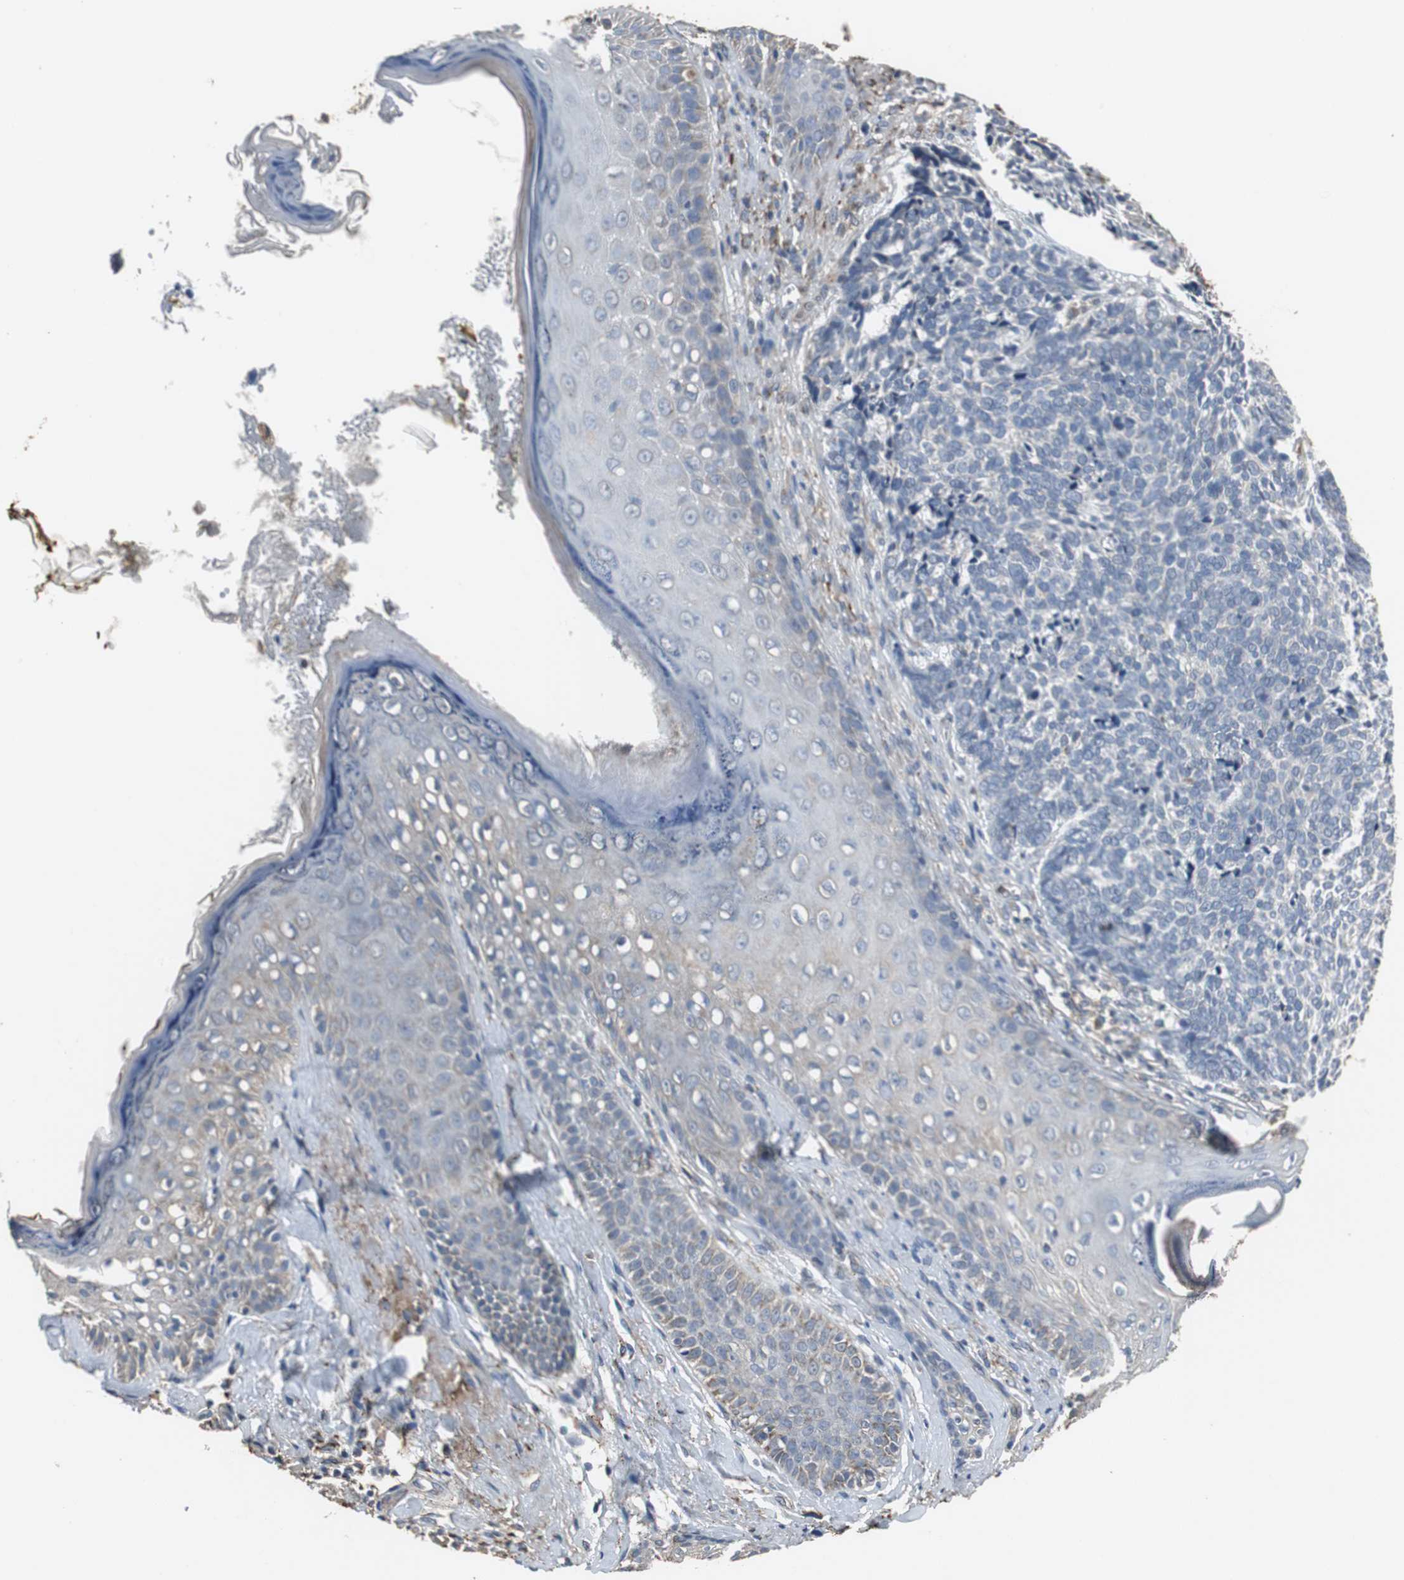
{"staining": {"intensity": "weak", "quantity": "25%-75%", "location": "cytoplasmic/membranous"}, "tissue": "skin cancer", "cell_type": "Tumor cells", "image_type": "cancer", "snomed": [{"axis": "morphology", "description": "Basal cell carcinoma"}, {"axis": "topography", "description": "Skin"}], "caption": "Skin basal cell carcinoma stained for a protein (brown) displays weak cytoplasmic/membranous positive expression in approximately 25%-75% of tumor cells.", "gene": "JTB", "patient": {"sex": "male", "age": 84}}